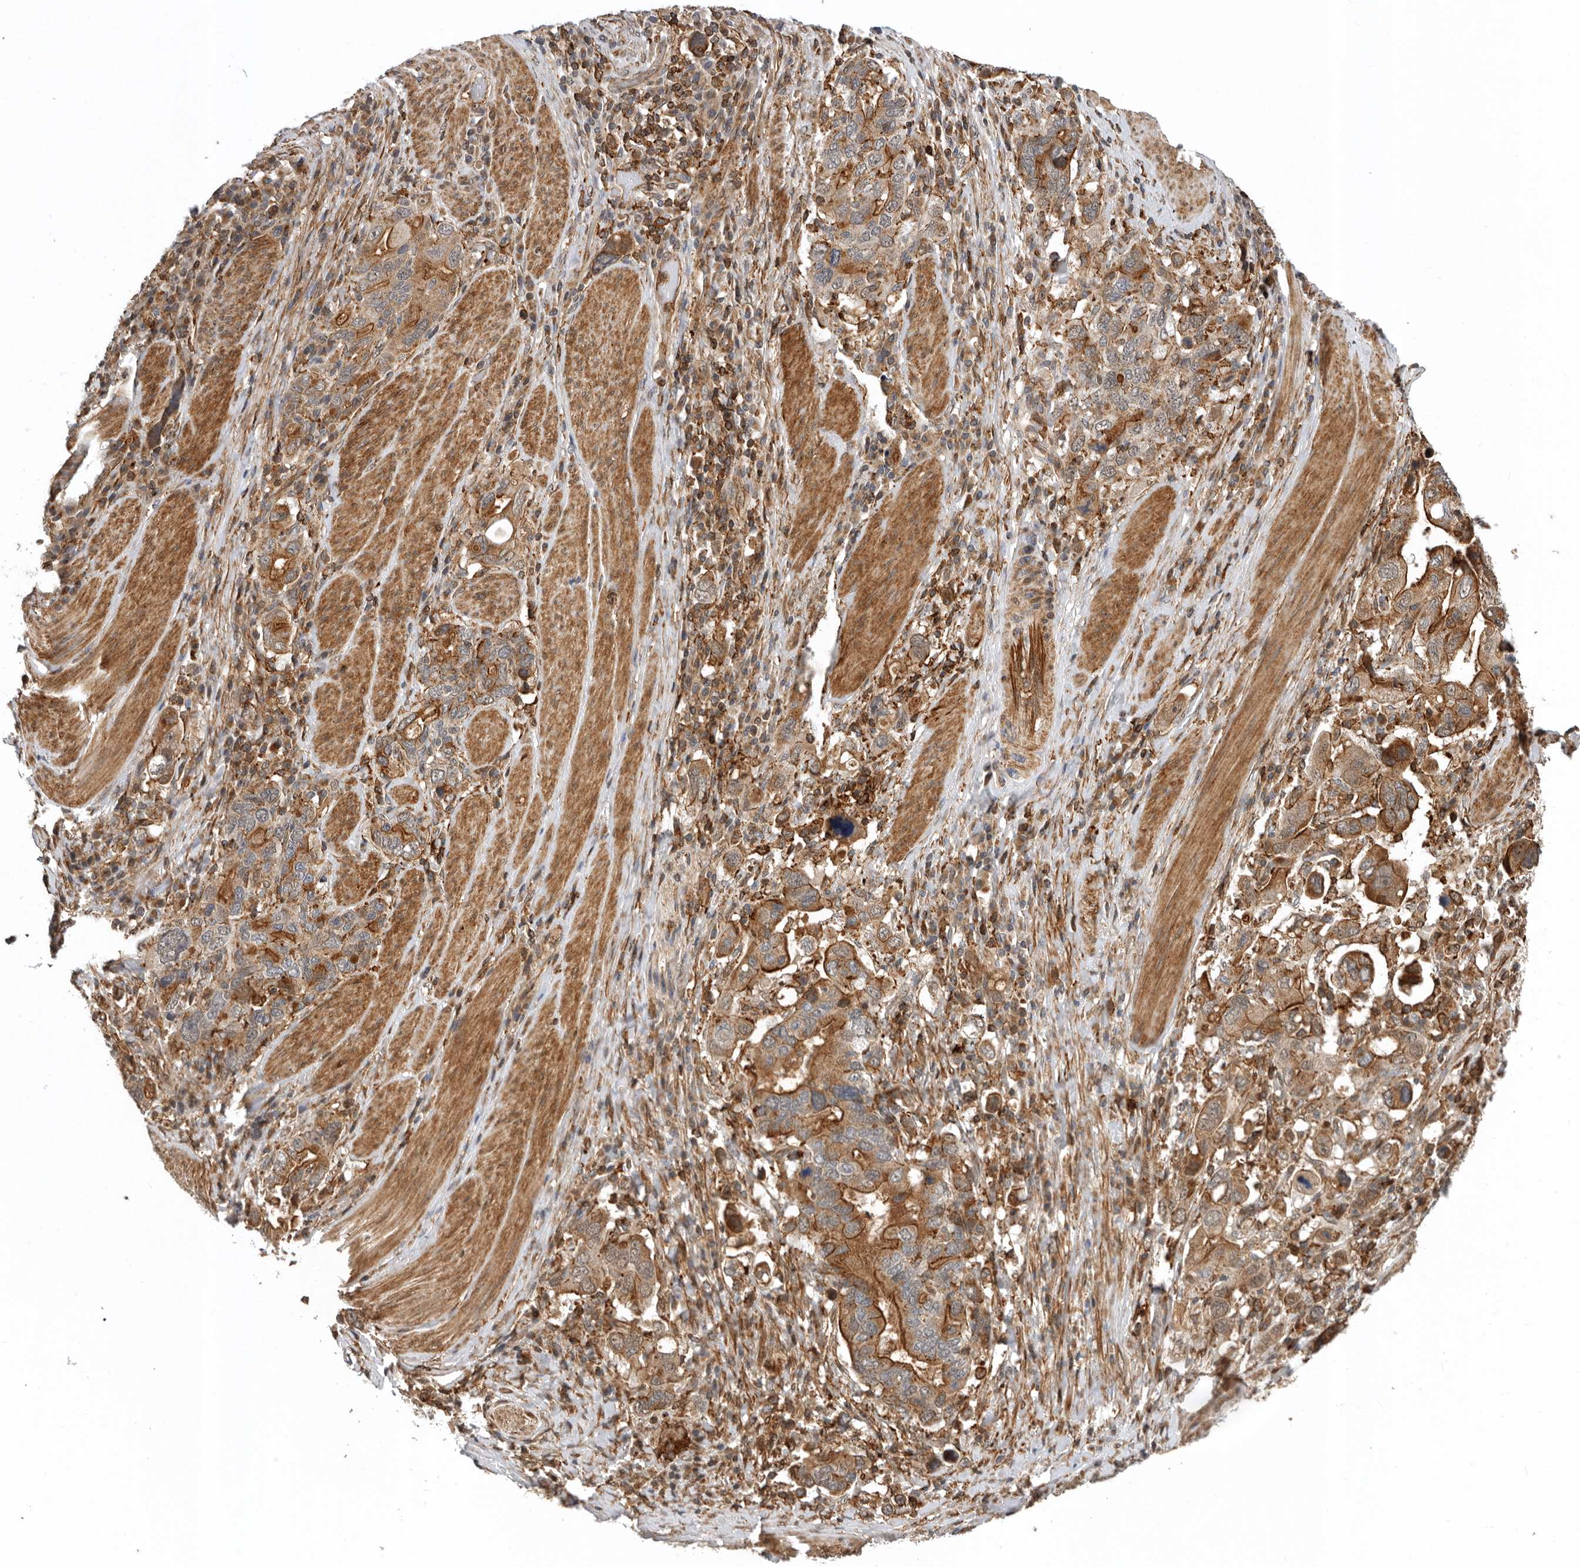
{"staining": {"intensity": "moderate", "quantity": ">75%", "location": "cytoplasmic/membranous"}, "tissue": "stomach cancer", "cell_type": "Tumor cells", "image_type": "cancer", "snomed": [{"axis": "morphology", "description": "Adenocarcinoma, NOS"}, {"axis": "topography", "description": "Stomach, upper"}], "caption": "A micrograph showing moderate cytoplasmic/membranous expression in approximately >75% of tumor cells in stomach cancer (adenocarcinoma), as visualized by brown immunohistochemical staining.", "gene": "RNF157", "patient": {"sex": "male", "age": 62}}